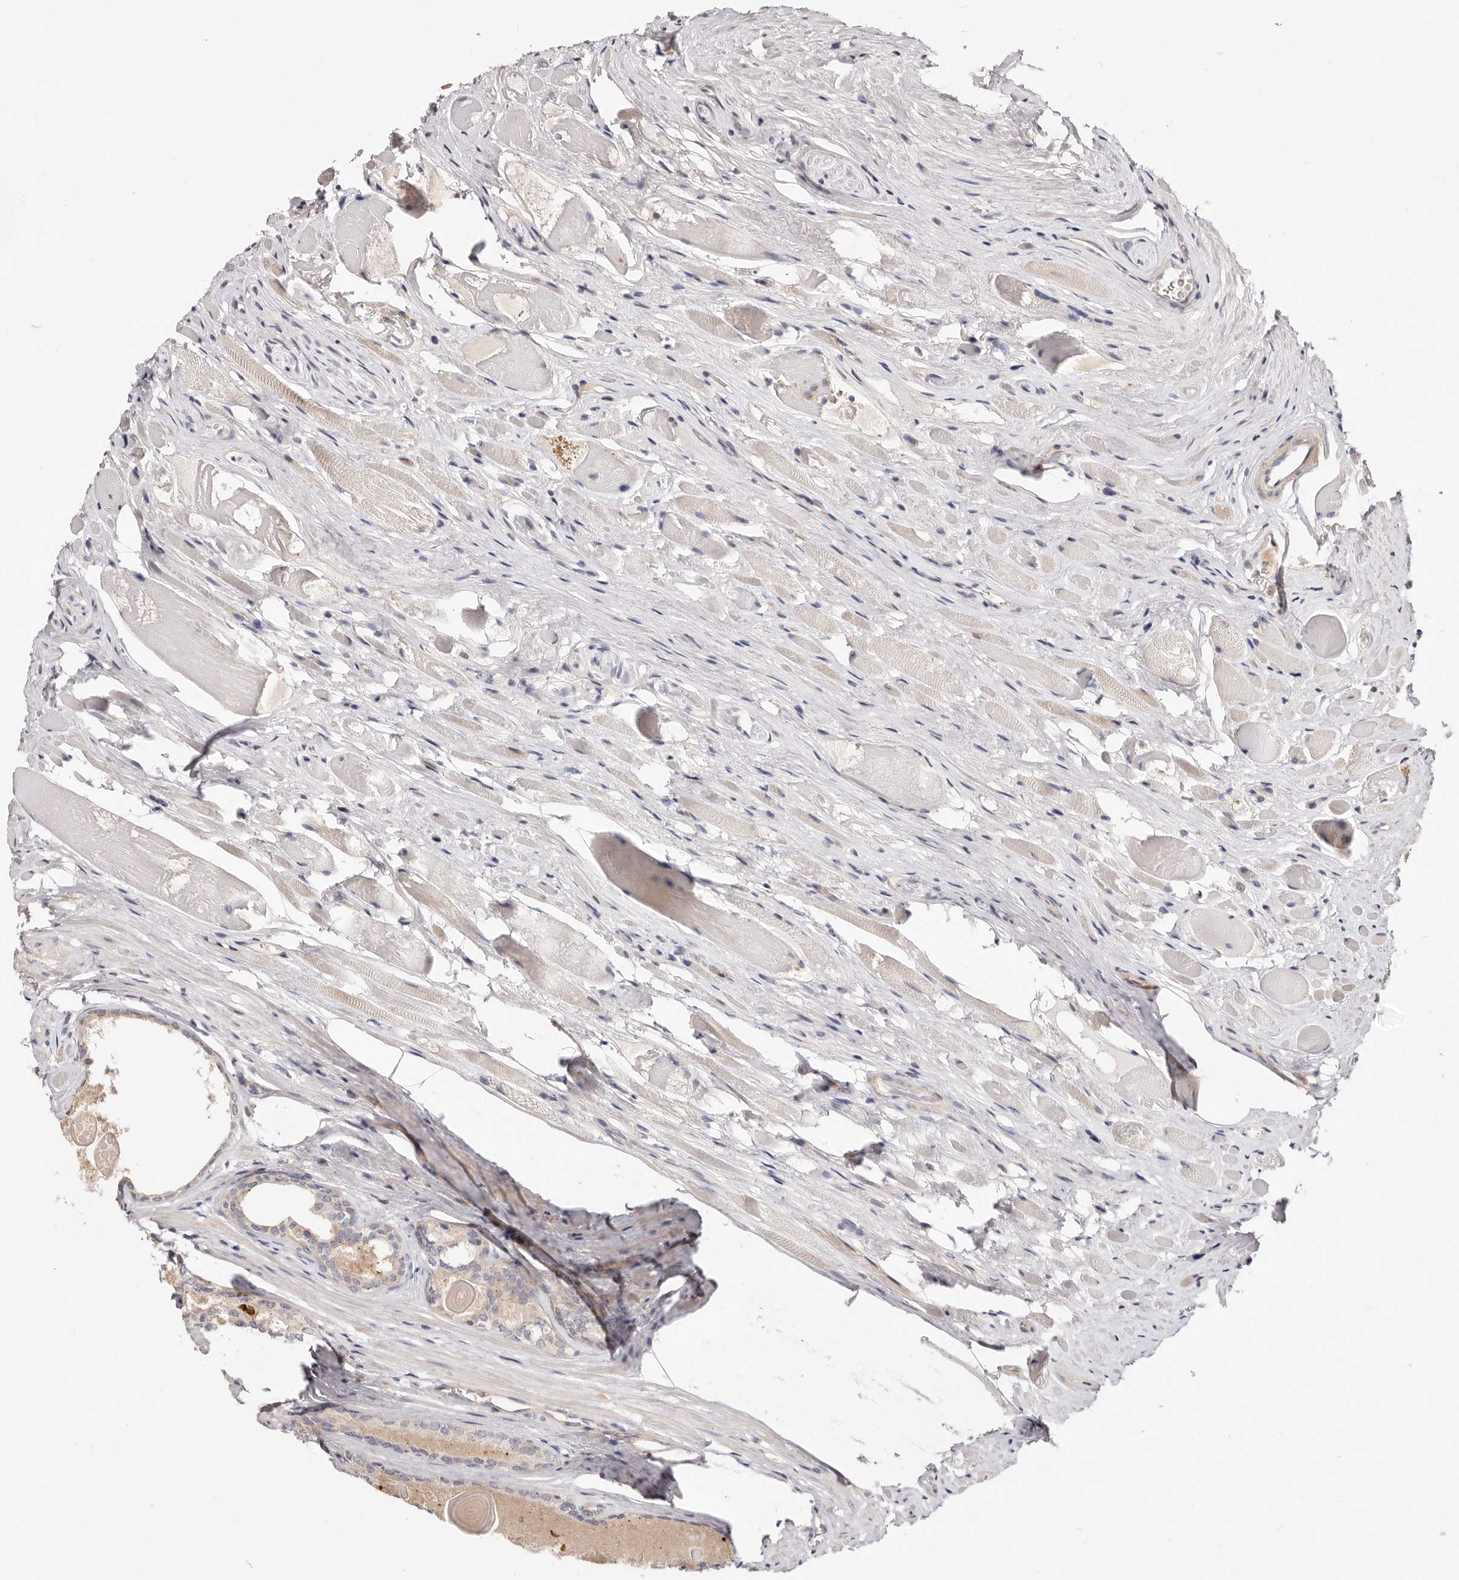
{"staining": {"intensity": "negative", "quantity": "none", "location": "none"}, "tissue": "prostate cancer", "cell_type": "Tumor cells", "image_type": "cancer", "snomed": [{"axis": "morphology", "description": "Adenocarcinoma, Low grade"}, {"axis": "topography", "description": "Prostate"}], "caption": "Low-grade adenocarcinoma (prostate) stained for a protein using IHC demonstrates no positivity tumor cells.", "gene": "SLC35B2", "patient": {"sex": "male", "age": 72}}